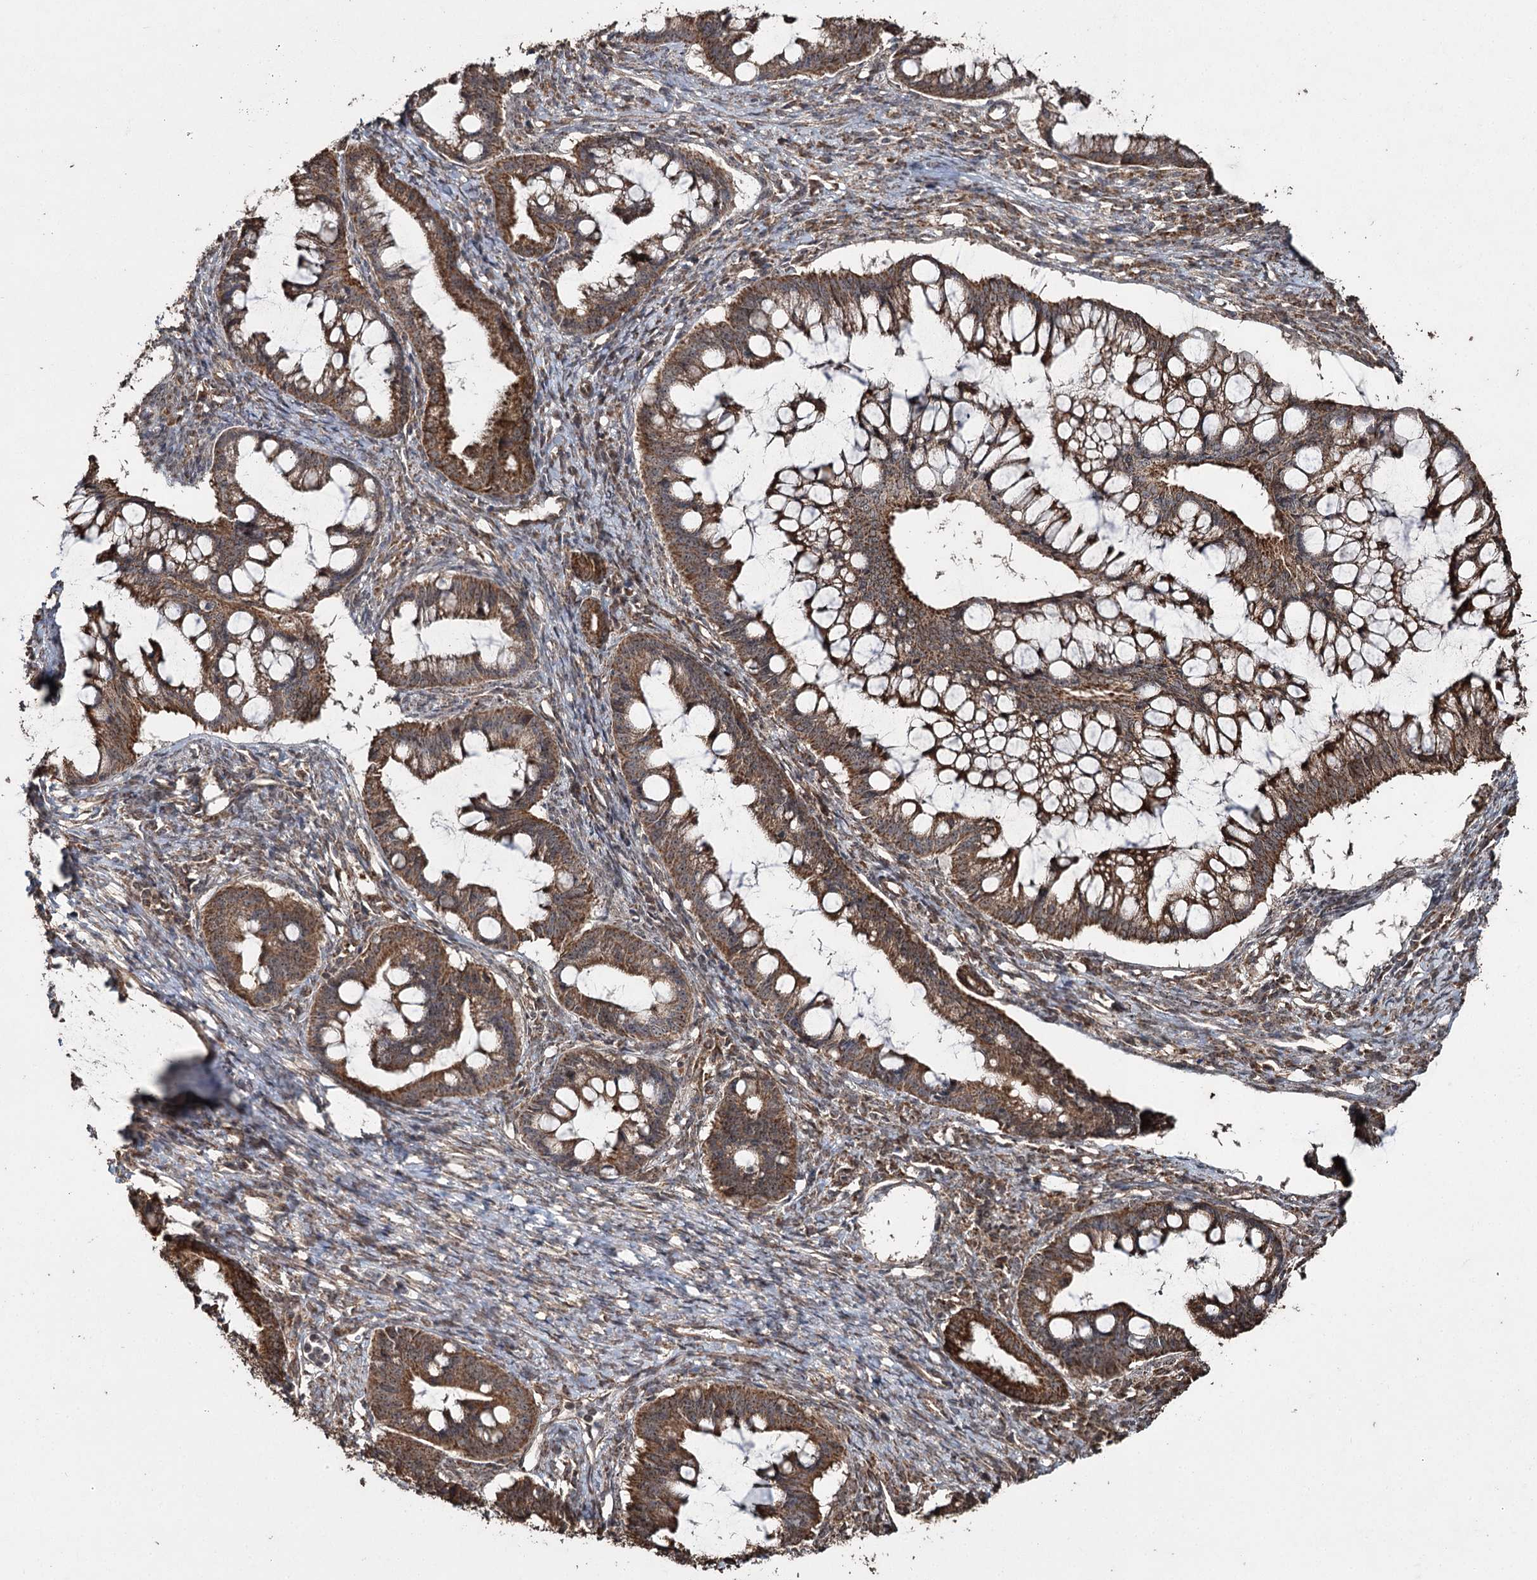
{"staining": {"intensity": "moderate", "quantity": ">75%", "location": "cytoplasmic/membranous"}, "tissue": "ovarian cancer", "cell_type": "Tumor cells", "image_type": "cancer", "snomed": [{"axis": "morphology", "description": "Cystadenocarcinoma, mucinous, NOS"}, {"axis": "topography", "description": "Ovary"}], "caption": "Immunohistochemical staining of ovarian mucinous cystadenocarcinoma displays medium levels of moderate cytoplasmic/membranous protein staining in approximately >75% of tumor cells. (DAB (3,3'-diaminobenzidine) IHC with brightfield microscopy, high magnification).", "gene": "SLF2", "patient": {"sex": "female", "age": 73}}